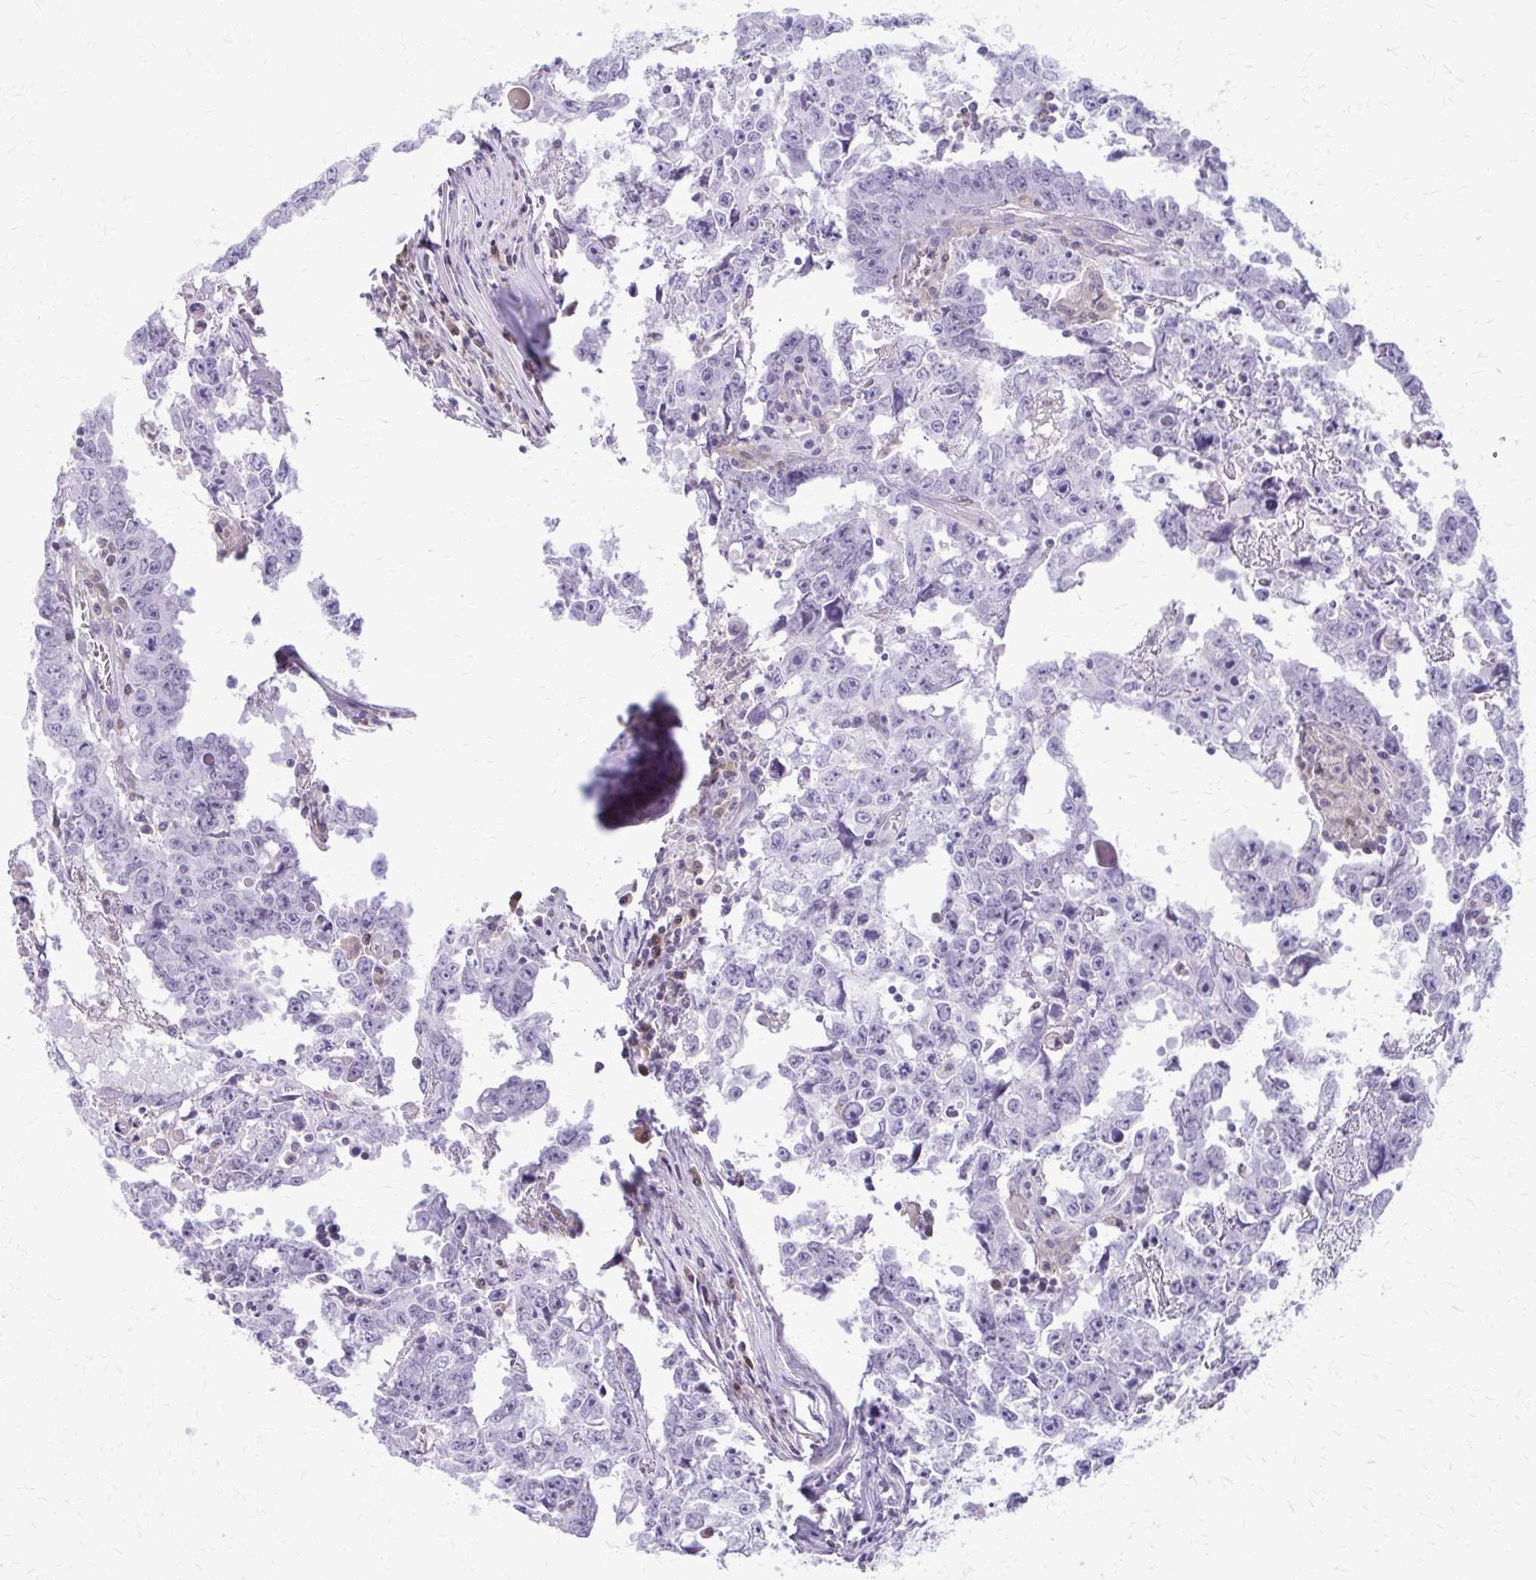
{"staining": {"intensity": "negative", "quantity": "none", "location": "none"}, "tissue": "testis cancer", "cell_type": "Tumor cells", "image_type": "cancer", "snomed": [{"axis": "morphology", "description": "Carcinoma, Embryonal, NOS"}, {"axis": "topography", "description": "Testis"}], "caption": "IHC photomicrograph of neoplastic tissue: human testis cancer (embryonal carcinoma) stained with DAB (3,3'-diaminobenzidine) exhibits no significant protein staining in tumor cells.", "gene": "GLRX", "patient": {"sex": "male", "age": 22}}